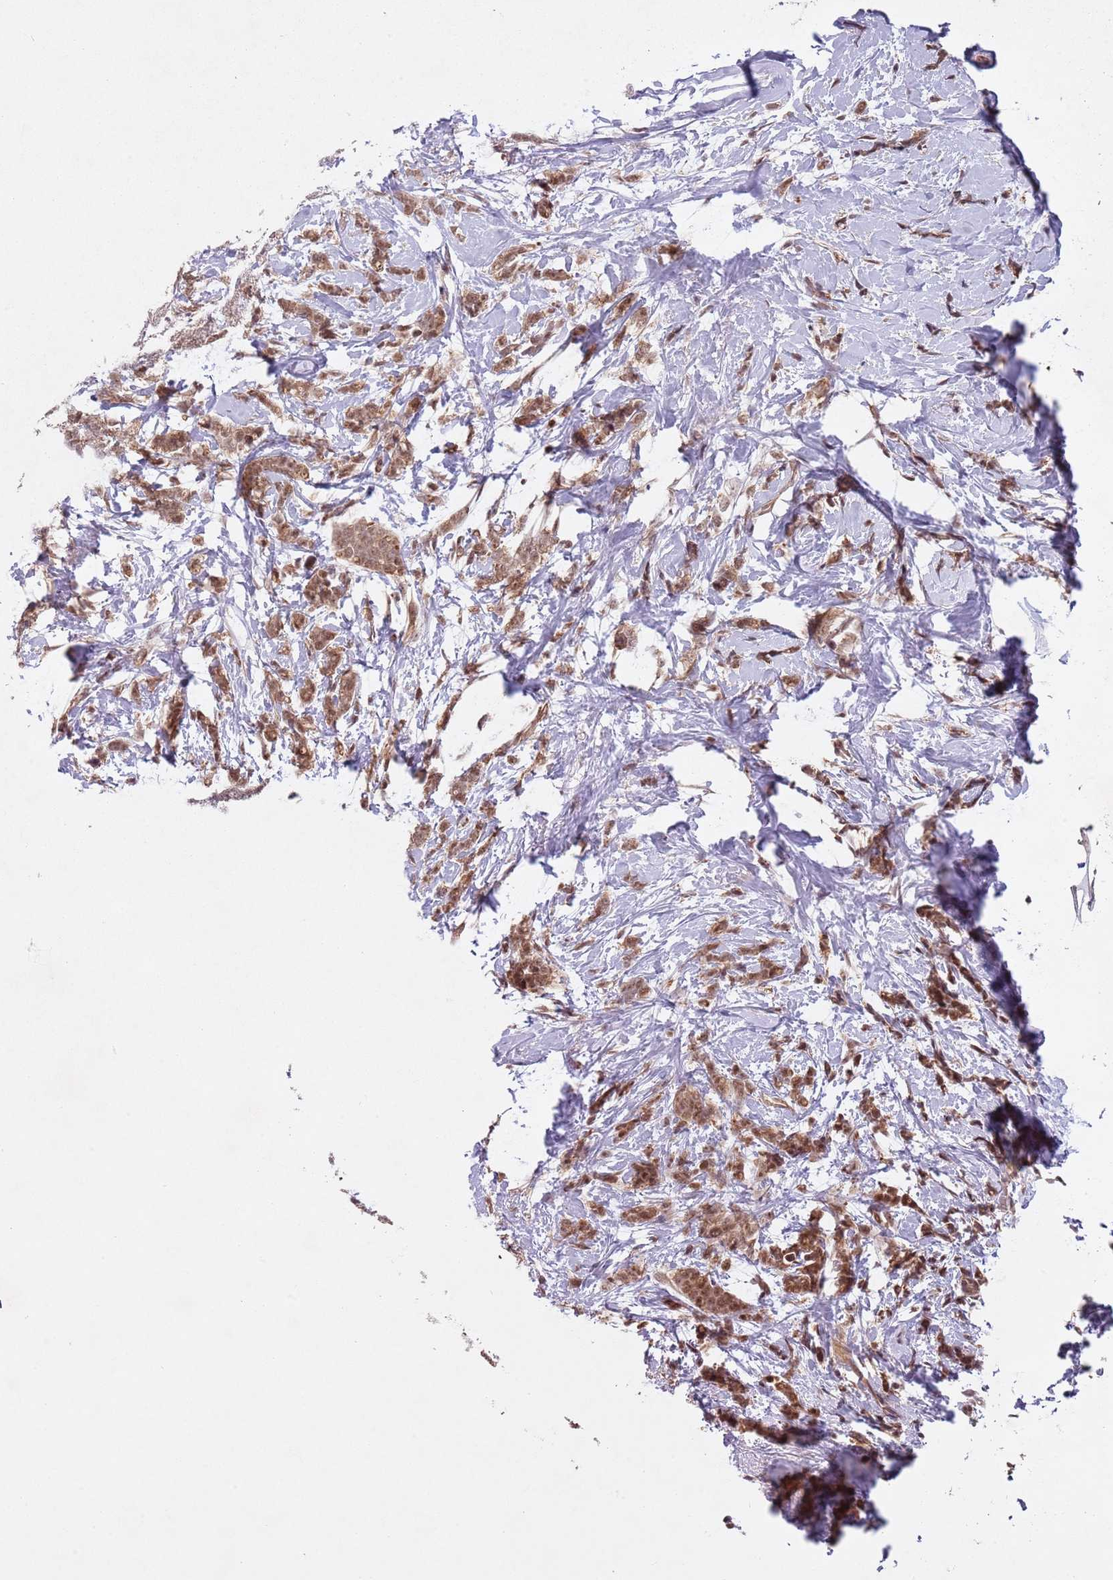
{"staining": {"intensity": "moderate", "quantity": ">75%", "location": "cytoplasmic/membranous,nuclear"}, "tissue": "breast cancer", "cell_type": "Tumor cells", "image_type": "cancer", "snomed": [{"axis": "morphology", "description": "Lobular carcinoma"}, {"axis": "topography", "description": "Breast"}], "caption": "Breast cancer (lobular carcinoma) was stained to show a protein in brown. There is medium levels of moderate cytoplasmic/membranous and nuclear staining in about >75% of tumor cells. The staining was performed using DAB (3,3'-diaminobenzidine) to visualize the protein expression in brown, while the nuclei were stained in blue with hematoxylin (Magnification: 20x).", "gene": "SUDS3", "patient": {"sex": "female", "age": 58}}